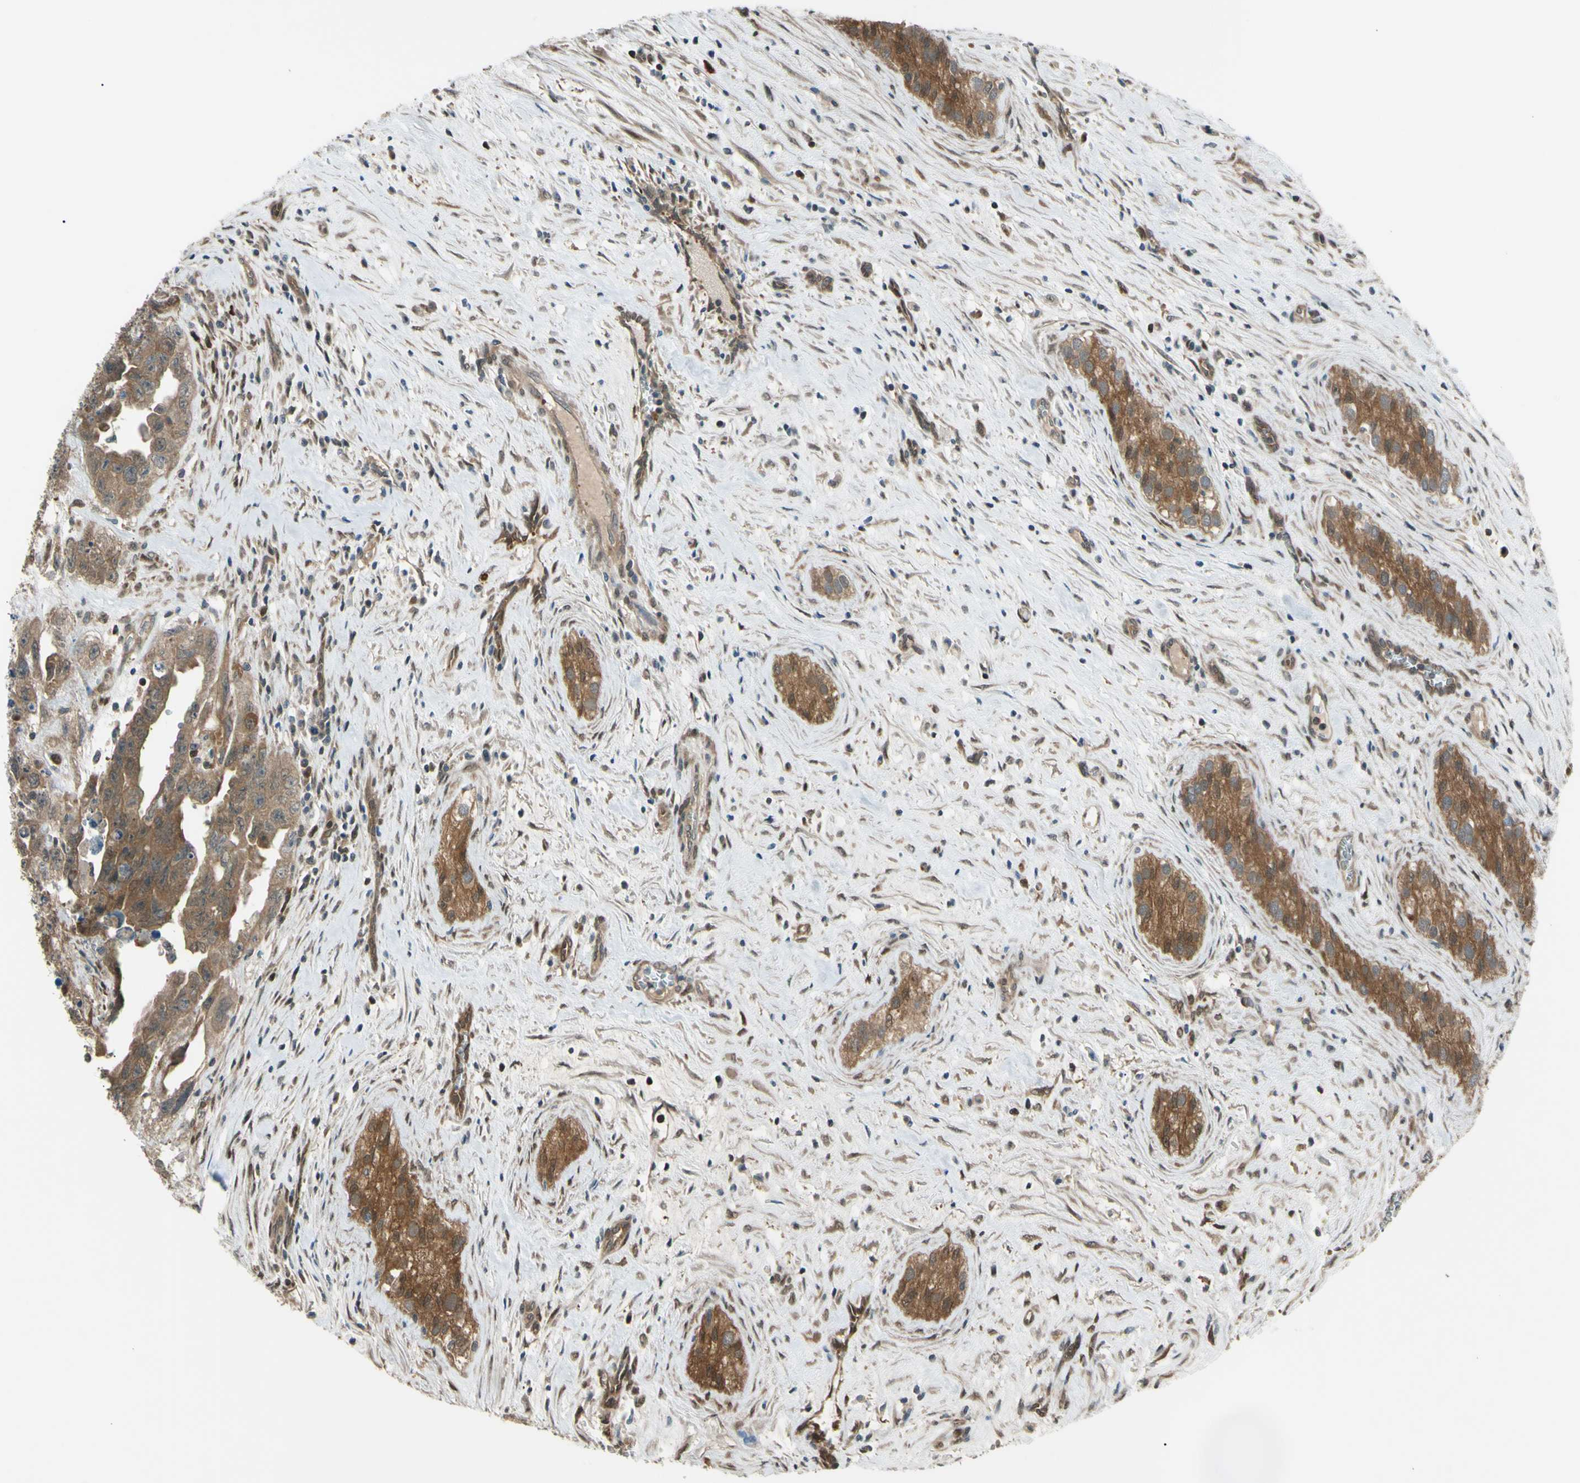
{"staining": {"intensity": "moderate", "quantity": ">75%", "location": "cytoplasmic/membranous"}, "tissue": "testis cancer", "cell_type": "Tumor cells", "image_type": "cancer", "snomed": [{"axis": "morphology", "description": "Carcinoma, Embryonal, NOS"}, {"axis": "topography", "description": "Testis"}], "caption": "This histopathology image displays testis embryonal carcinoma stained with IHC to label a protein in brown. The cytoplasmic/membranous of tumor cells show moderate positivity for the protein. Nuclei are counter-stained blue.", "gene": "YWHAQ", "patient": {"sex": "male", "age": 28}}